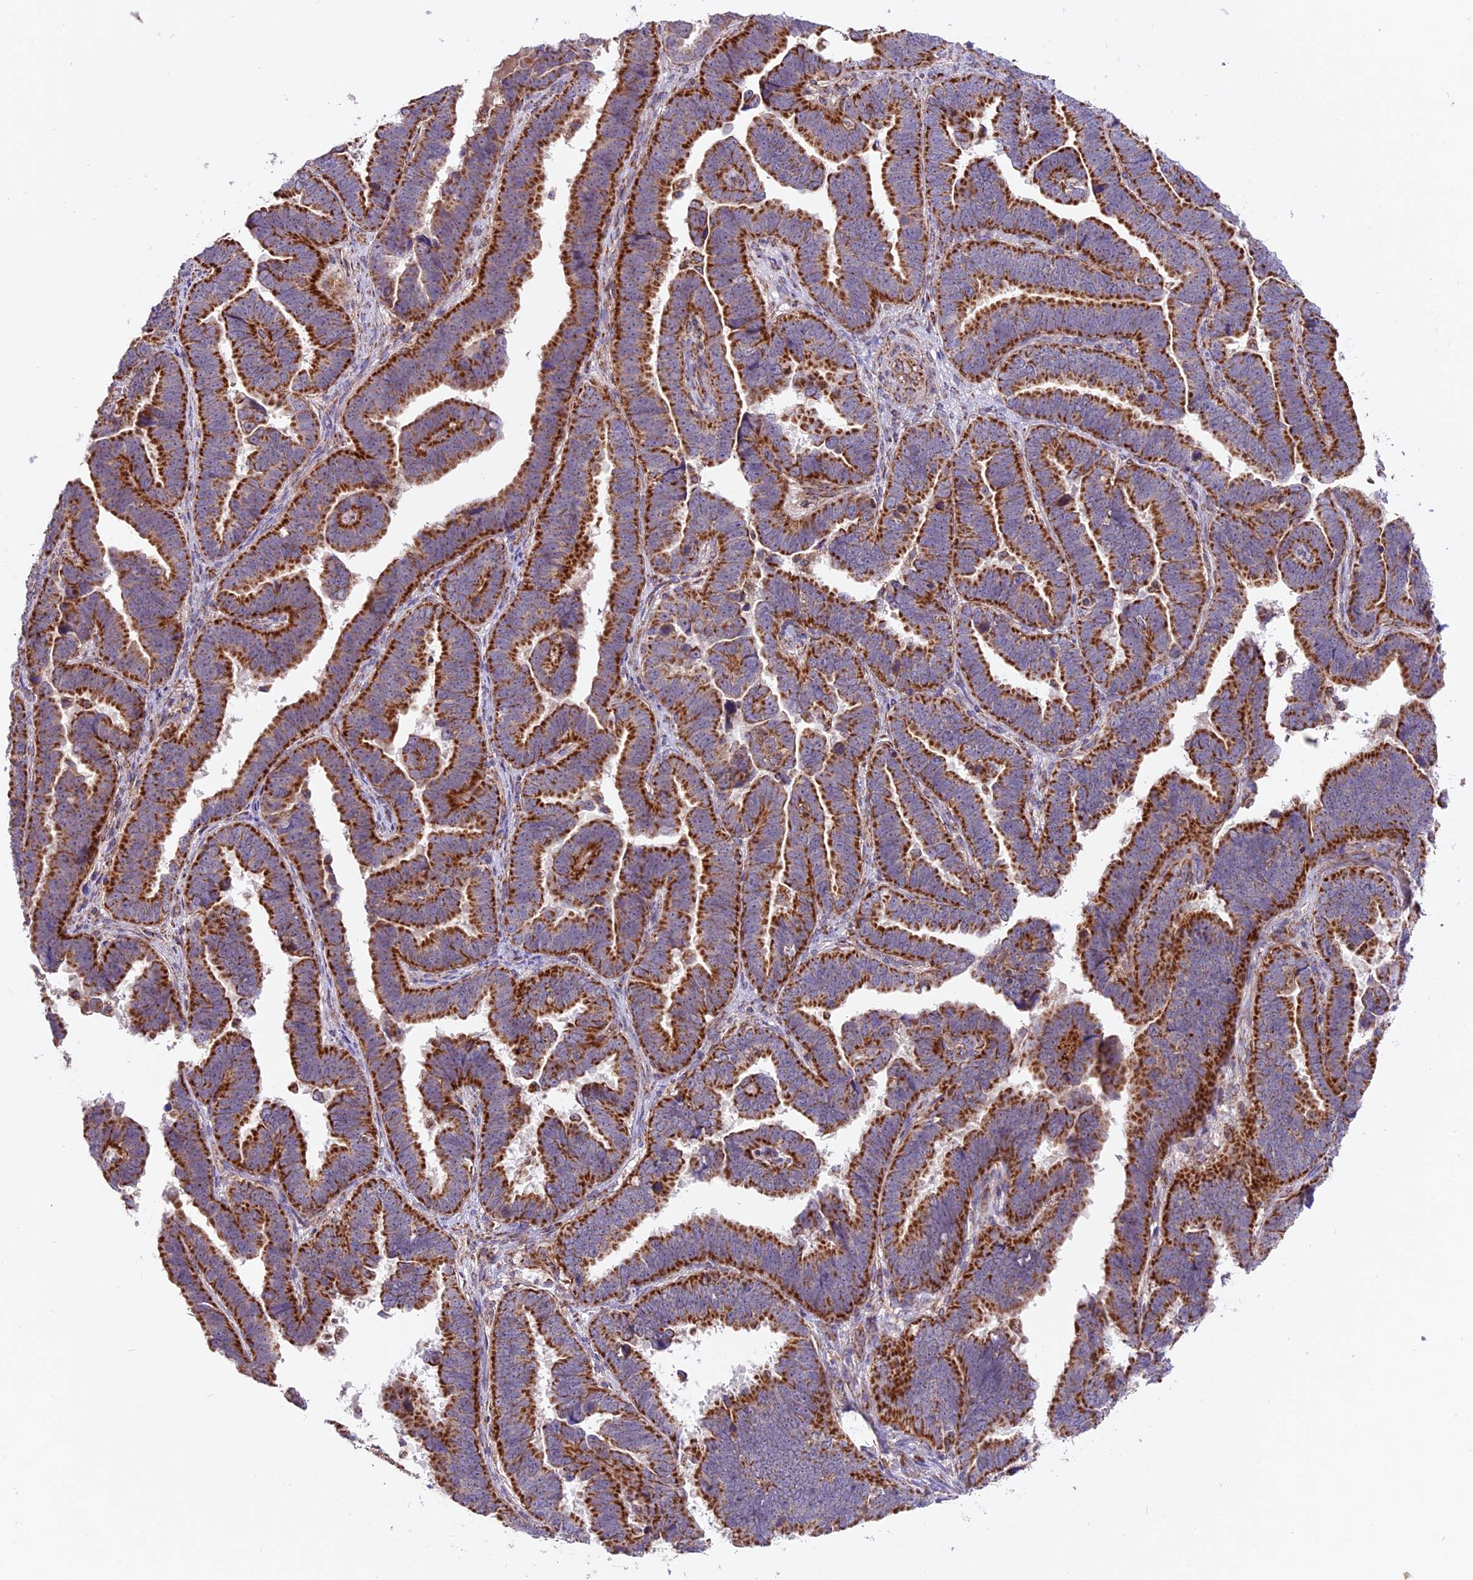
{"staining": {"intensity": "strong", "quantity": ">75%", "location": "cytoplasmic/membranous"}, "tissue": "endometrial cancer", "cell_type": "Tumor cells", "image_type": "cancer", "snomed": [{"axis": "morphology", "description": "Adenocarcinoma, NOS"}, {"axis": "topography", "description": "Endometrium"}], "caption": "Adenocarcinoma (endometrial) stained with immunohistochemistry (IHC) exhibits strong cytoplasmic/membranous expression in approximately >75% of tumor cells.", "gene": "NDUFA8", "patient": {"sex": "female", "age": 75}}